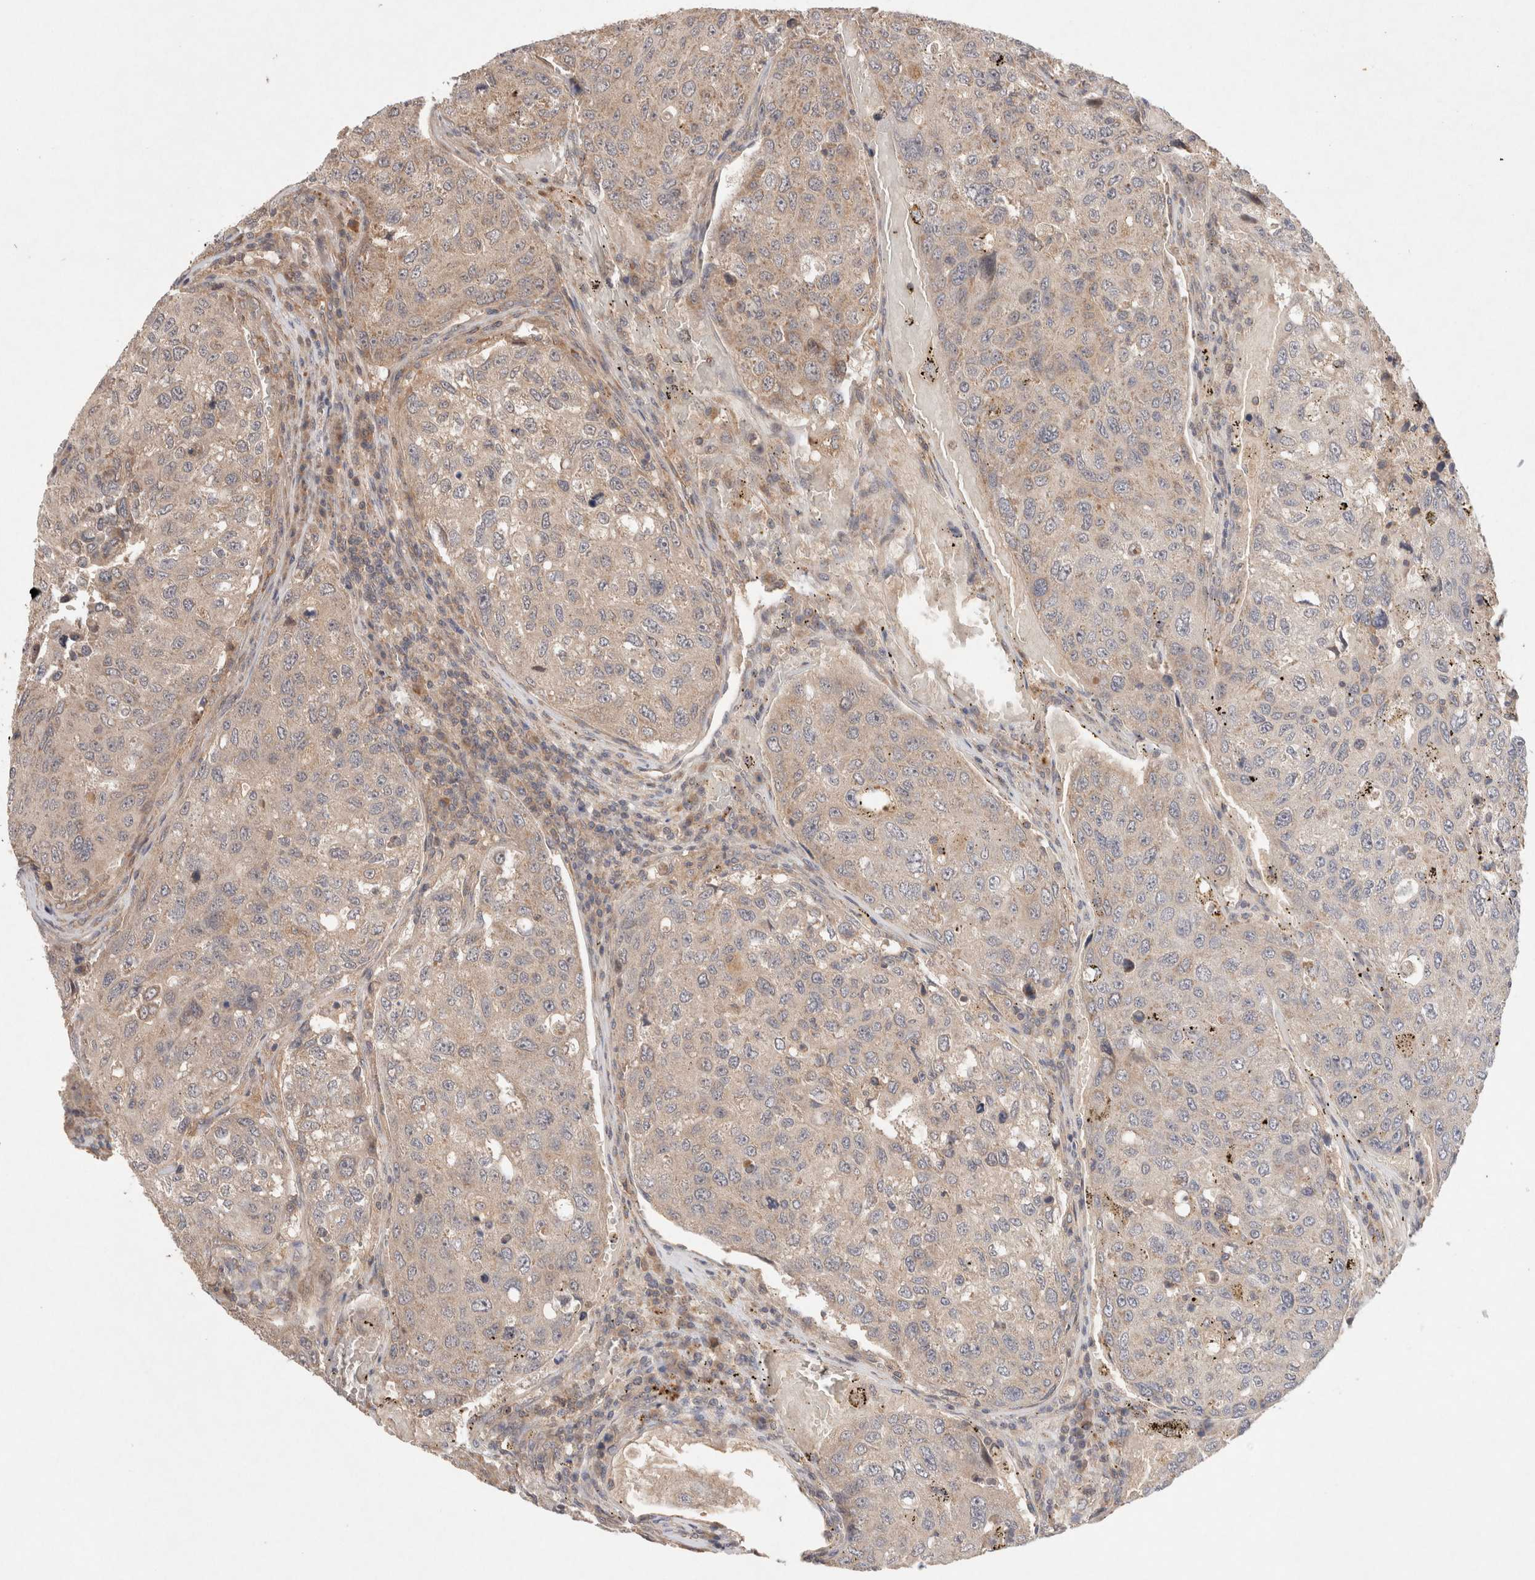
{"staining": {"intensity": "weak", "quantity": ">75%", "location": "cytoplasmic/membranous"}, "tissue": "urothelial cancer", "cell_type": "Tumor cells", "image_type": "cancer", "snomed": [{"axis": "morphology", "description": "Urothelial carcinoma, High grade"}, {"axis": "topography", "description": "Lymph node"}, {"axis": "topography", "description": "Urinary bladder"}], "caption": "Urothelial cancer stained with a protein marker displays weak staining in tumor cells.", "gene": "KLHL20", "patient": {"sex": "male", "age": 51}}